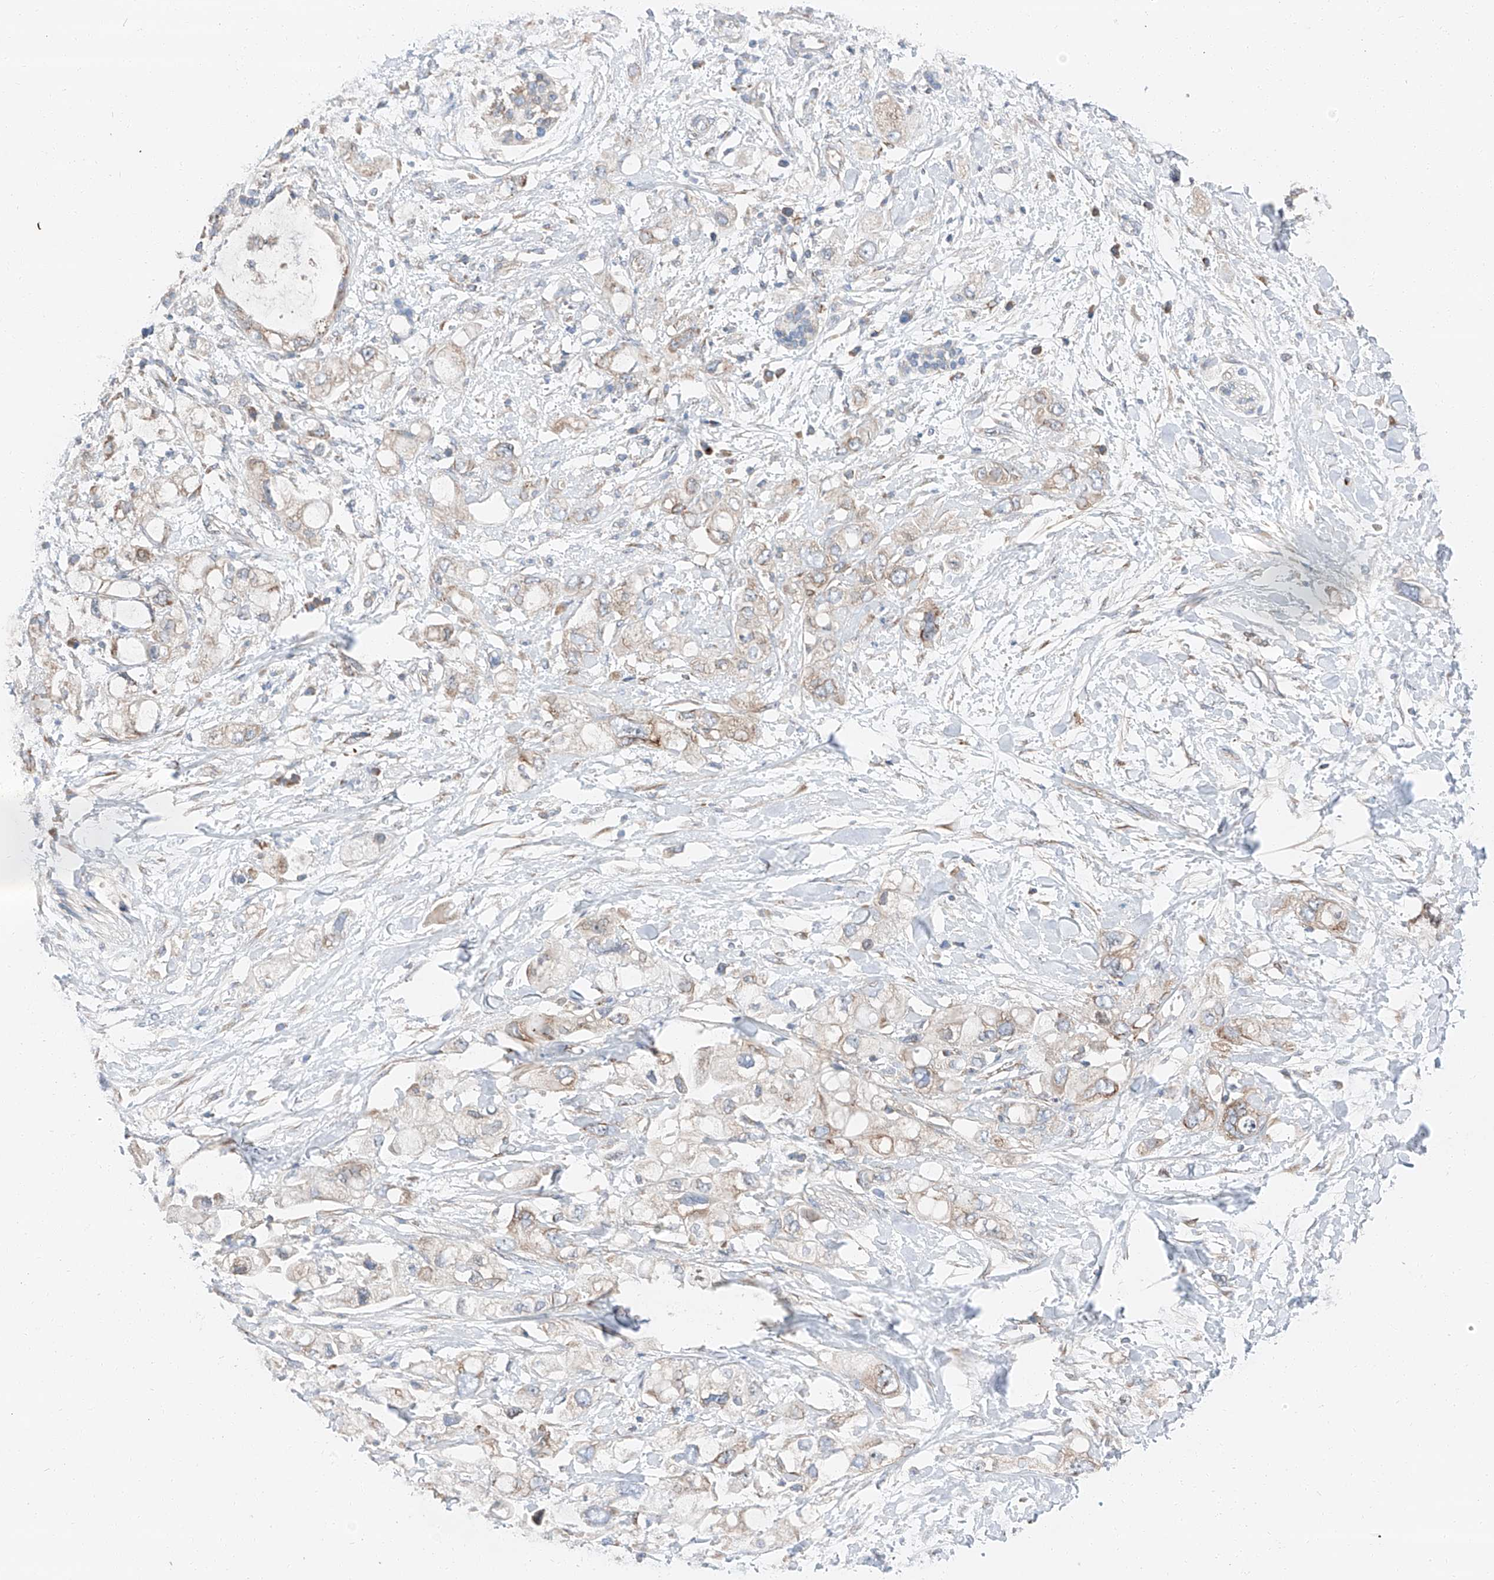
{"staining": {"intensity": "moderate", "quantity": "25%-75%", "location": "cytoplasmic/membranous"}, "tissue": "pancreatic cancer", "cell_type": "Tumor cells", "image_type": "cancer", "snomed": [{"axis": "morphology", "description": "Adenocarcinoma, NOS"}, {"axis": "topography", "description": "Pancreas"}], "caption": "Immunohistochemical staining of pancreatic cancer shows medium levels of moderate cytoplasmic/membranous staining in approximately 25%-75% of tumor cells.", "gene": "ZC3H15", "patient": {"sex": "female", "age": 56}}